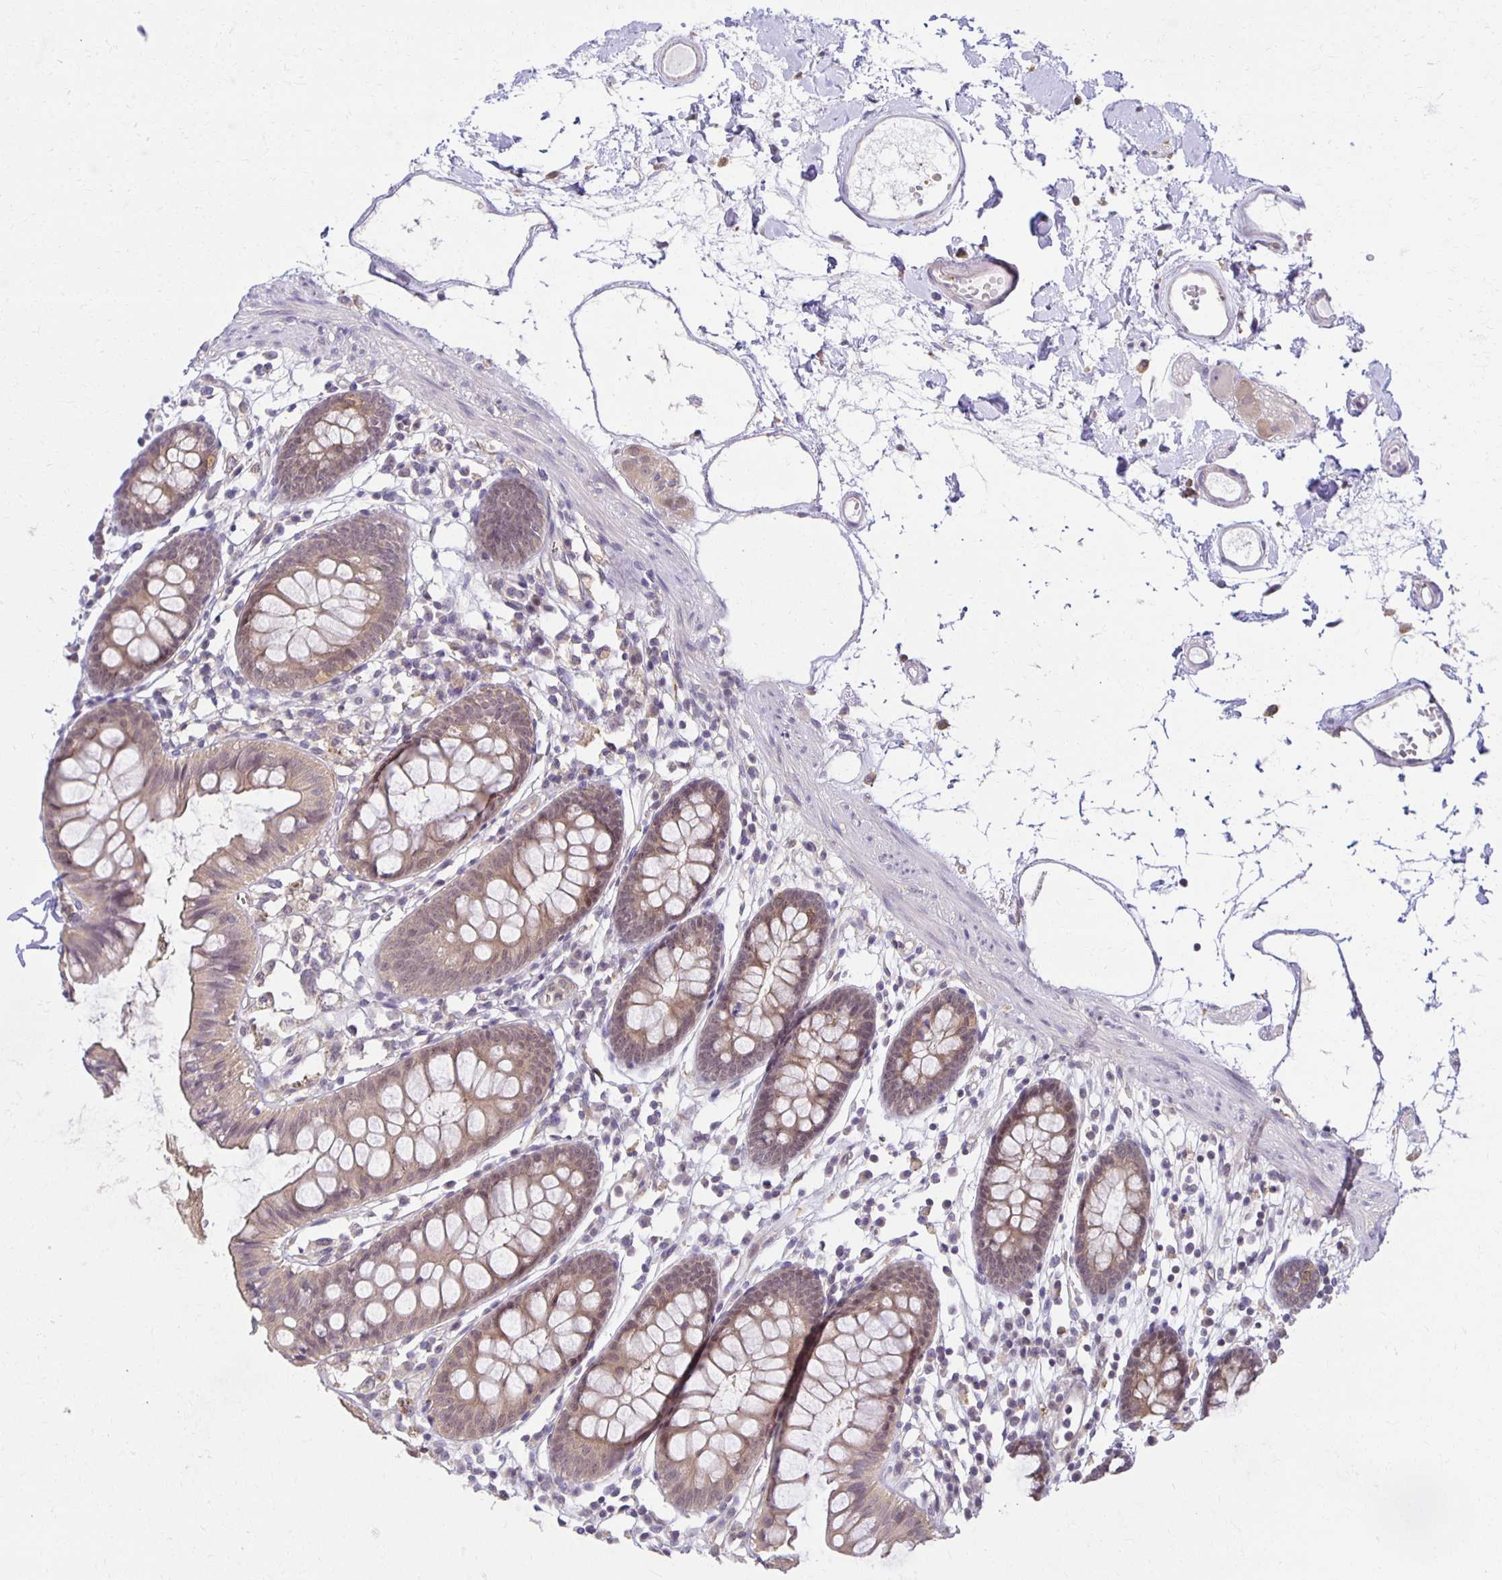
{"staining": {"intensity": "weak", "quantity": "<25%", "location": "cytoplasmic/membranous"}, "tissue": "colon", "cell_type": "Endothelial cells", "image_type": "normal", "snomed": [{"axis": "morphology", "description": "Normal tissue, NOS"}, {"axis": "topography", "description": "Colon"}], "caption": "The immunohistochemistry image has no significant expression in endothelial cells of colon.", "gene": "MIEN1", "patient": {"sex": "female", "age": 84}}